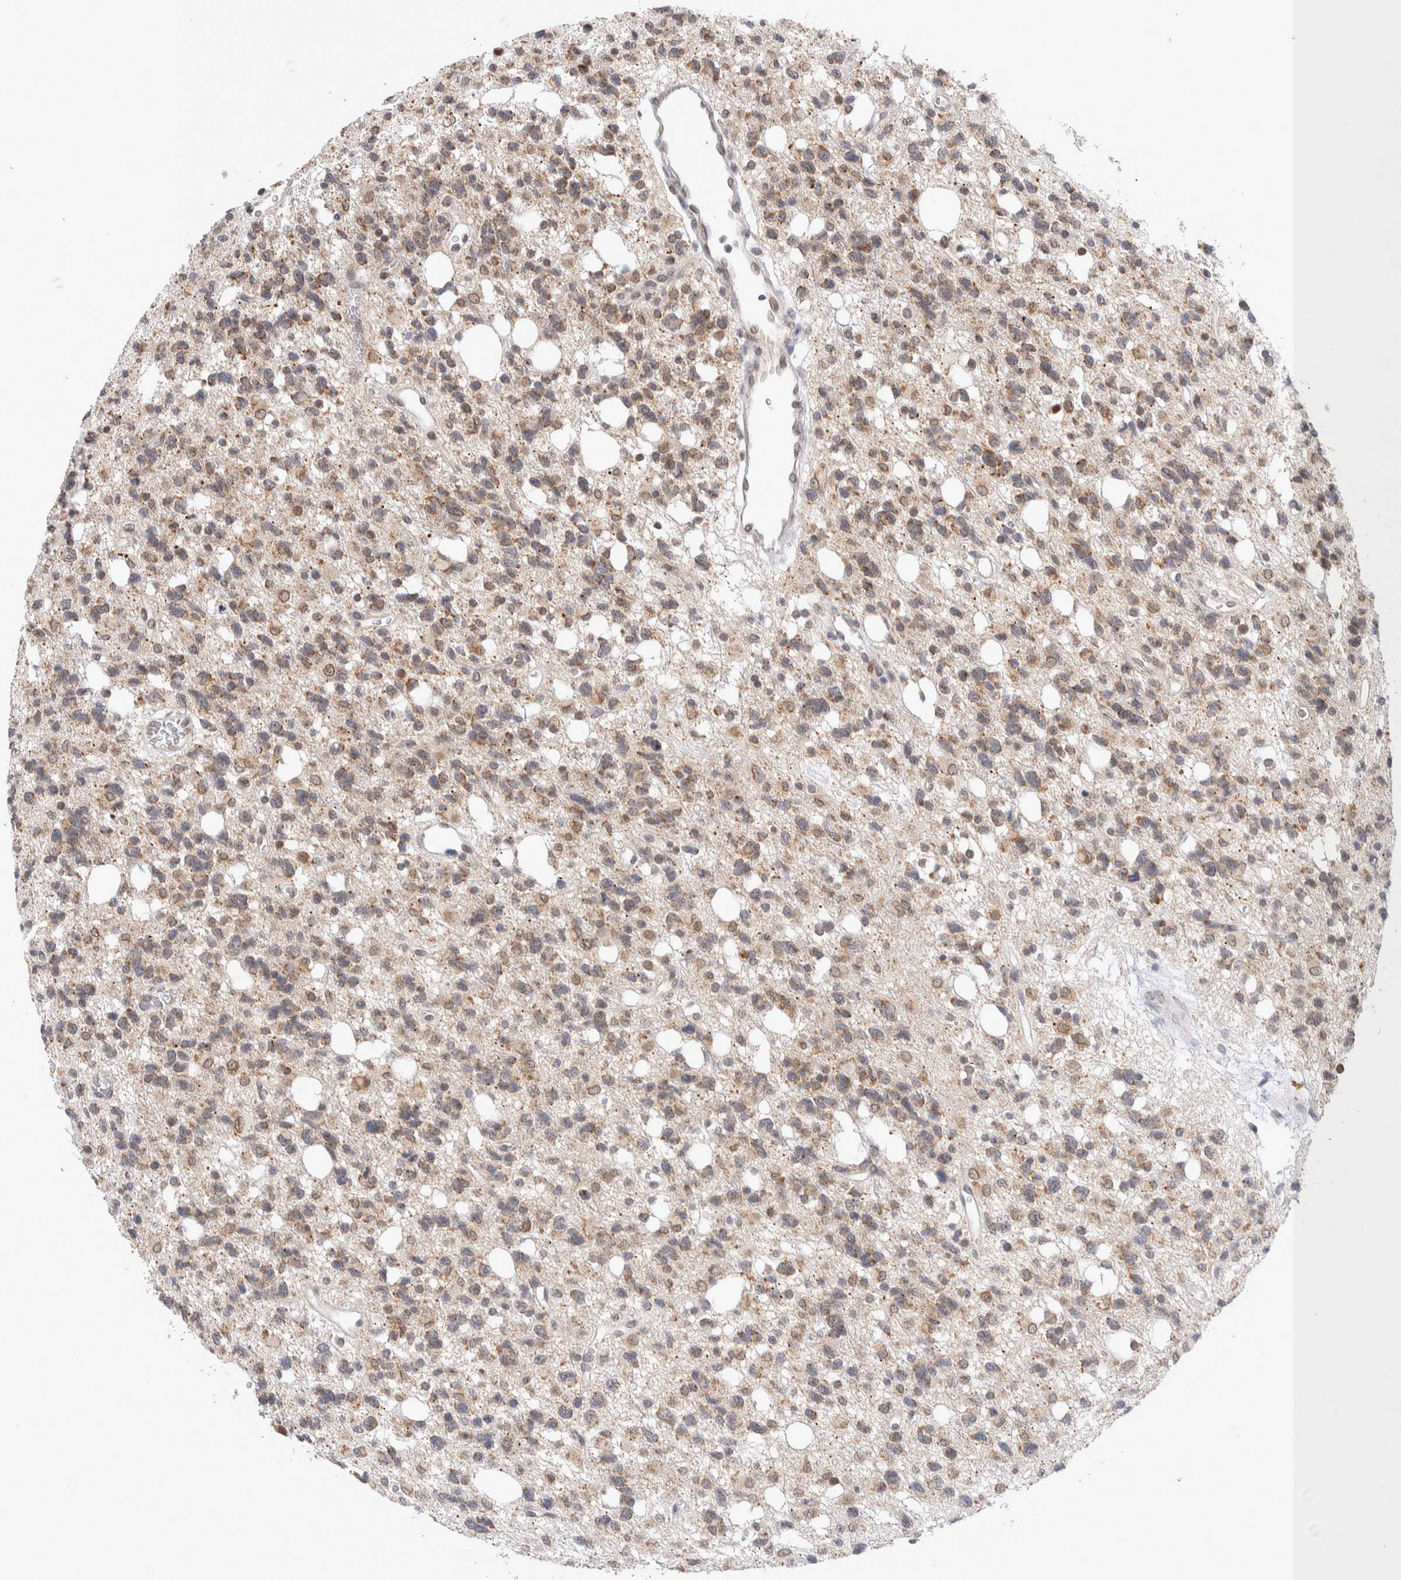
{"staining": {"intensity": "moderate", "quantity": ">75%", "location": "cytoplasmic/membranous,nuclear"}, "tissue": "glioma", "cell_type": "Tumor cells", "image_type": "cancer", "snomed": [{"axis": "morphology", "description": "Glioma, malignant, High grade"}, {"axis": "topography", "description": "Brain"}], "caption": "Protein expression analysis of human glioma reveals moderate cytoplasmic/membranous and nuclear staining in about >75% of tumor cells. Ihc stains the protein in brown and the nuclei are stained blue.", "gene": "CRAT", "patient": {"sex": "female", "age": 62}}